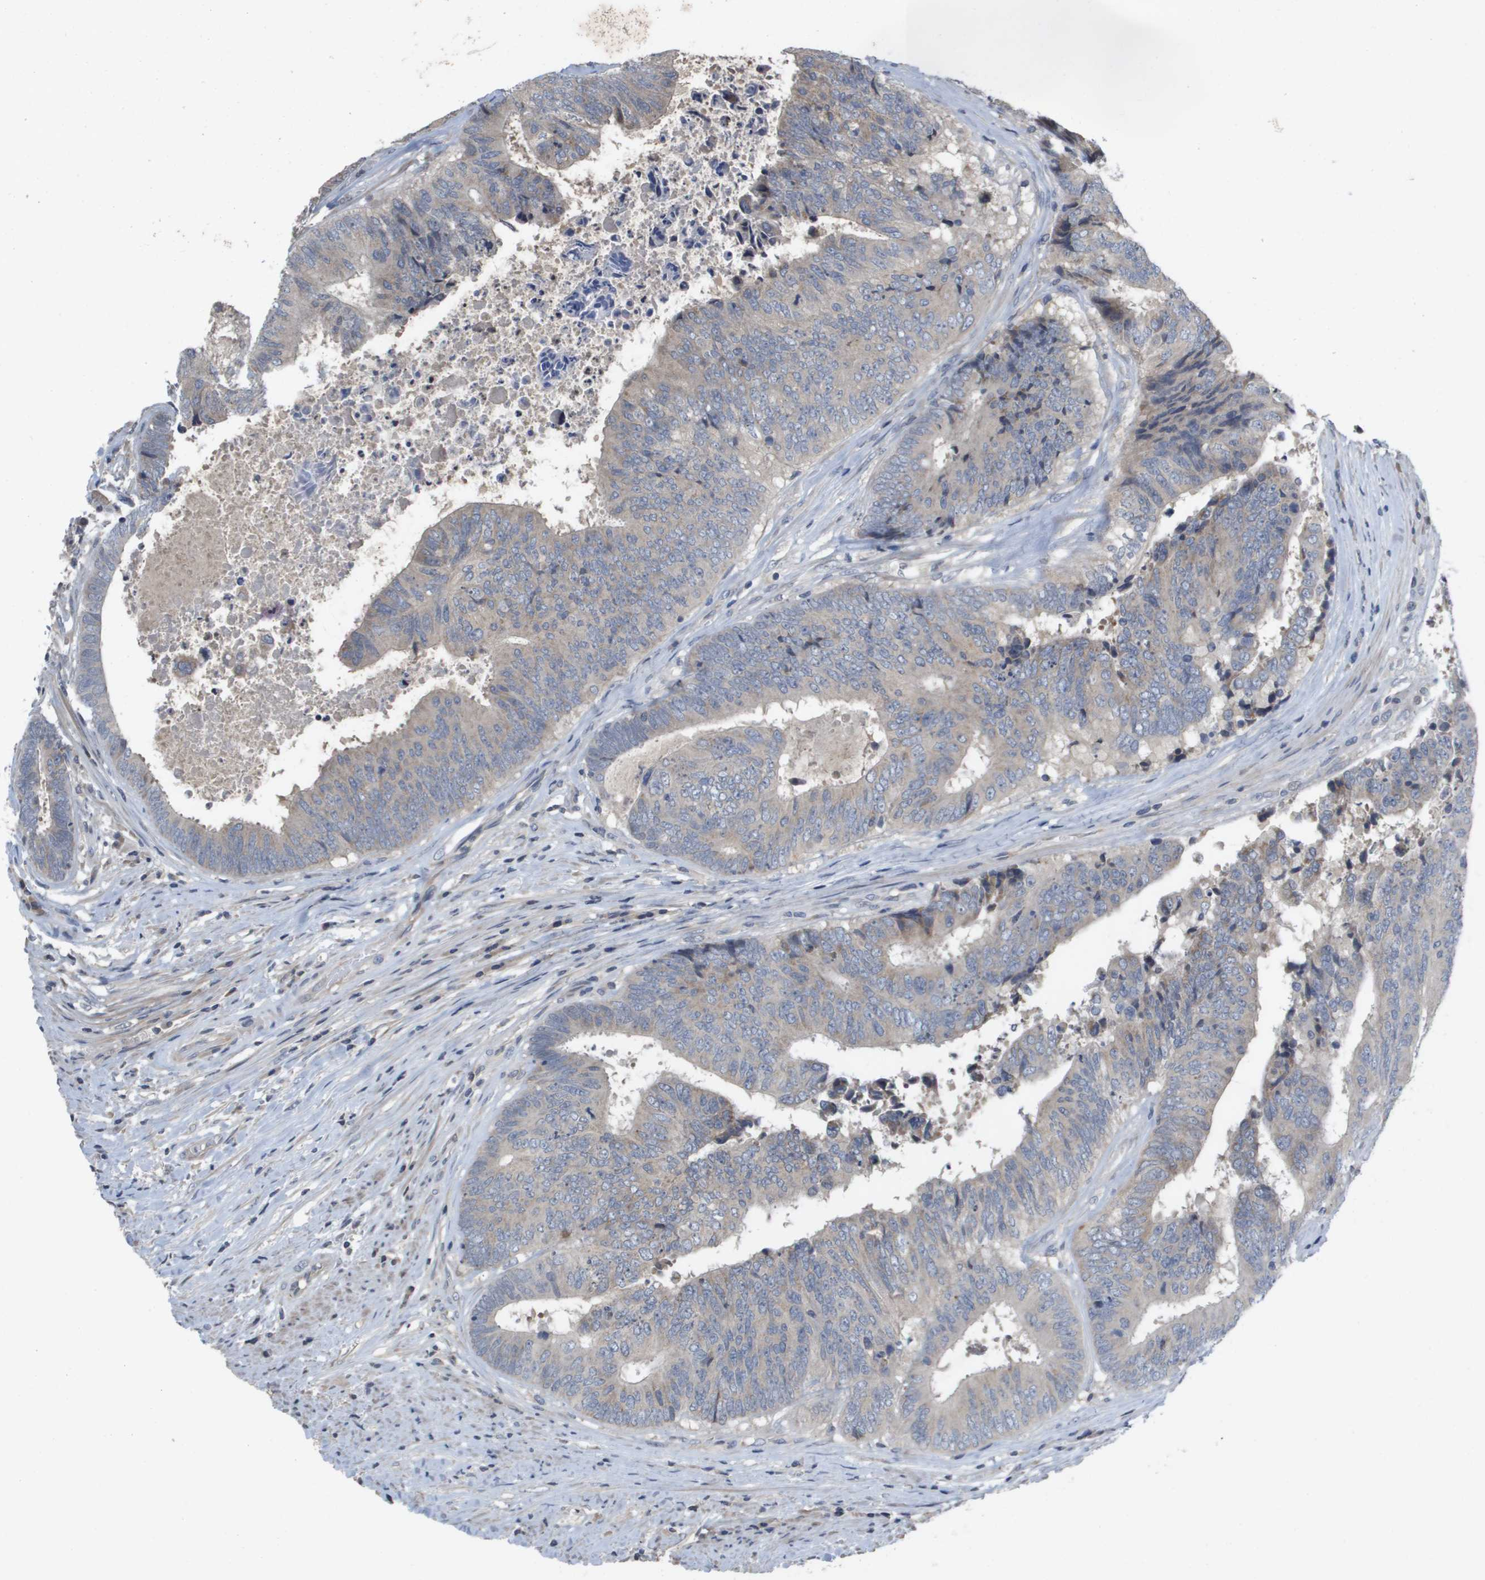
{"staining": {"intensity": "weak", "quantity": "<25%", "location": "cytoplasmic/membranous"}, "tissue": "colorectal cancer", "cell_type": "Tumor cells", "image_type": "cancer", "snomed": [{"axis": "morphology", "description": "Adenocarcinoma, NOS"}, {"axis": "topography", "description": "Rectum"}], "caption": "High magnification brightfield microscopy of adenocarcinoma (colorectal) stained with DAB (brown) and counterstained with hematoxylin (blue): tumor cells show no significant staining.", "gene": "CAPN11", "patient": {"sex": "male", "age": 72}}